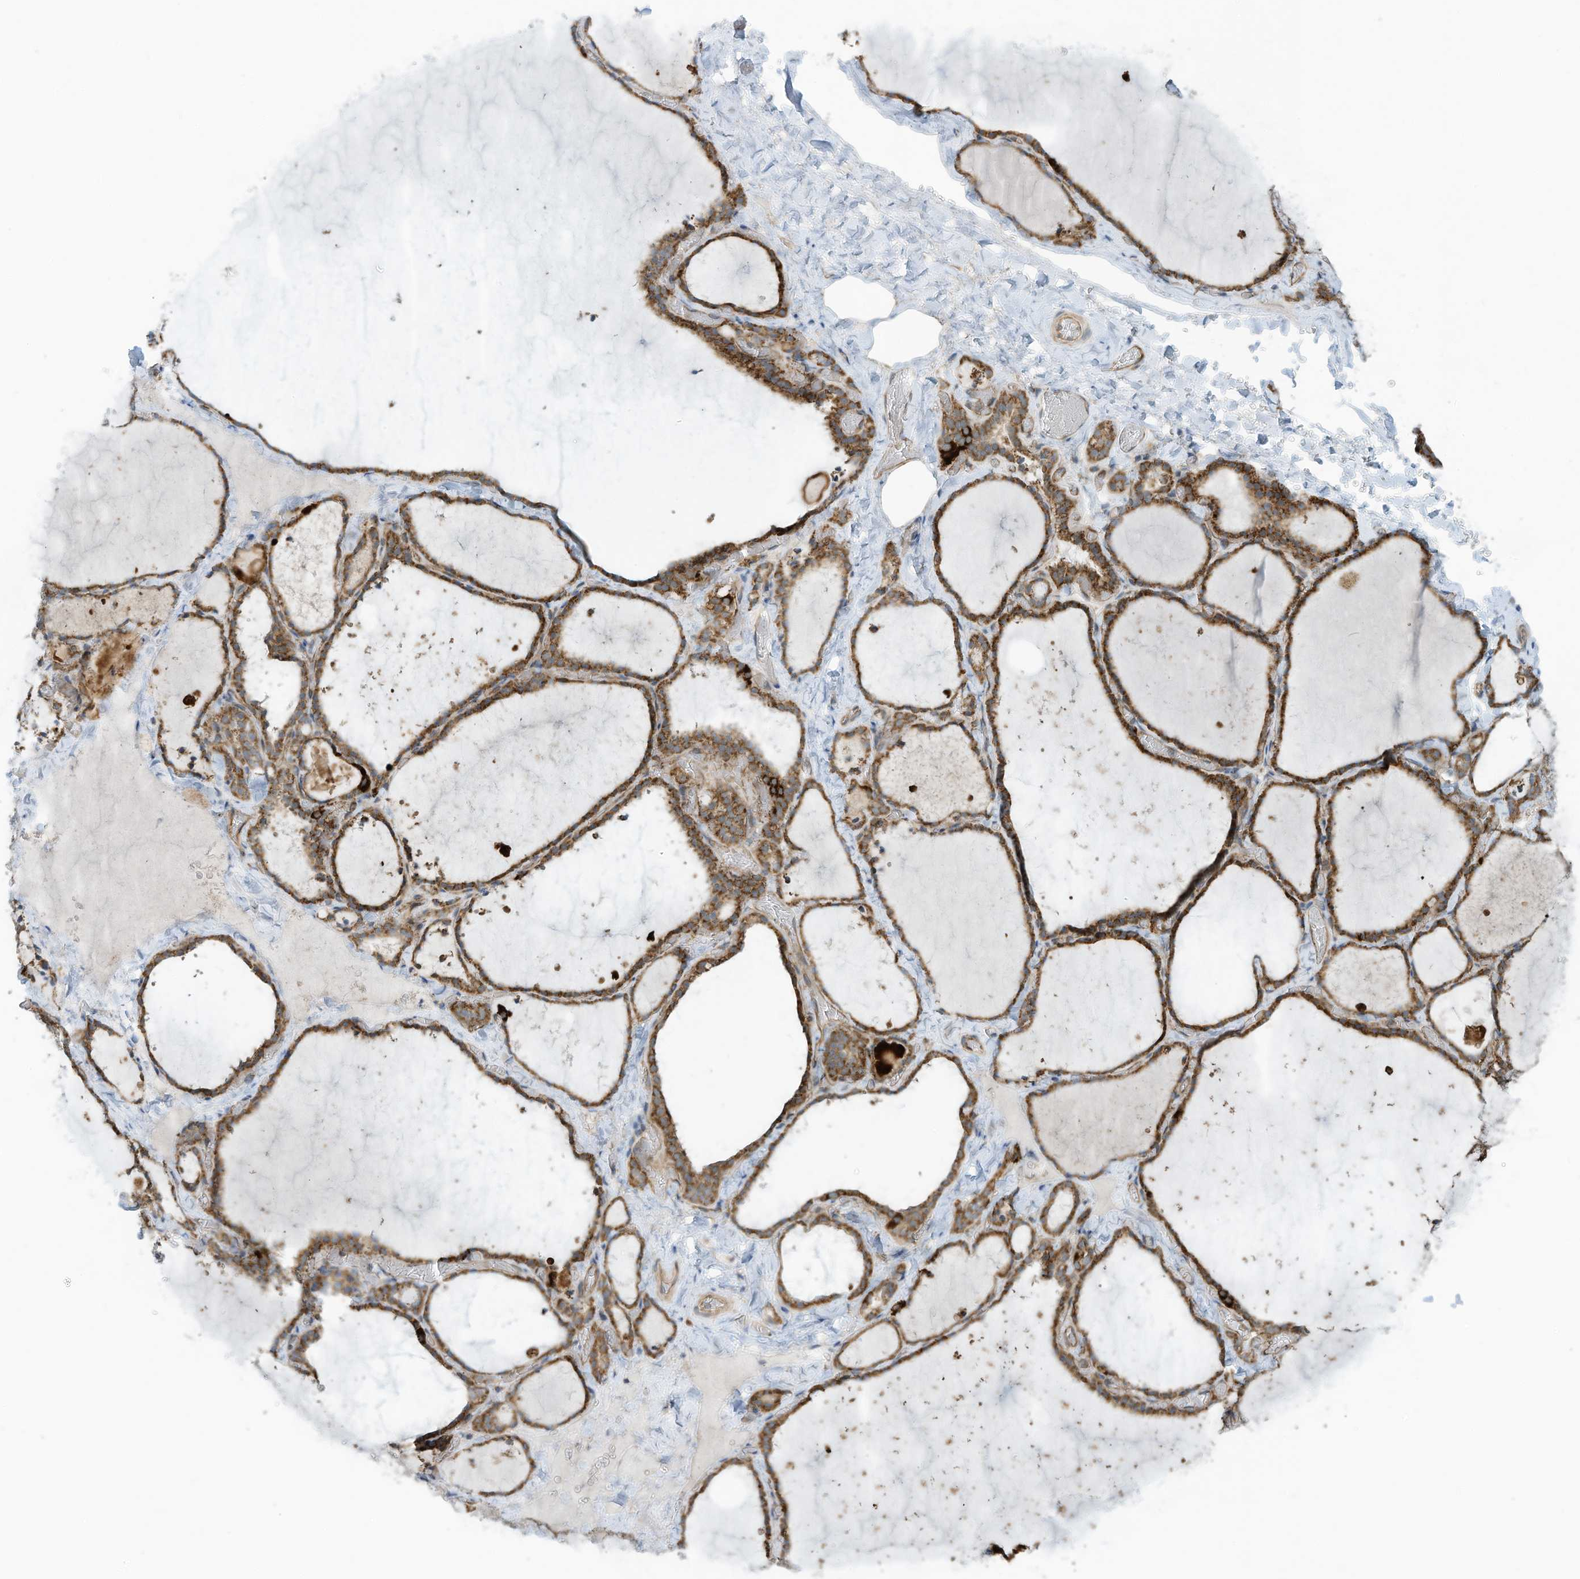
{"staining": {"intensity": "moderate", "quantity": ">75%", "location": "cytoplasmic/membranous"}, "tissue": "thyroid gland", "cell_type": "Glandular cells", "image_type": "normal", "snomed": [{"axis": "morphology", "description": "Normal tissue, NOS"}, {"axis": "topography", "description": "Thyroid gland"}], "caption": "IHC (DAB (3,3'-diaminobenzidine)) staining of normal human thyroid gland shows moderate cytoplasmic/membranous protein positivity in approximately >75% of glandular cells. The staining was performed using DAB (3,3'-diaminobenzidine) to visualize the protein expression in brown, while the nuclei were stained in blue with hematoxylin (Magnification: 20x).", "gene": "METTL6", "patient": {"sex": "female", "age": 22}}